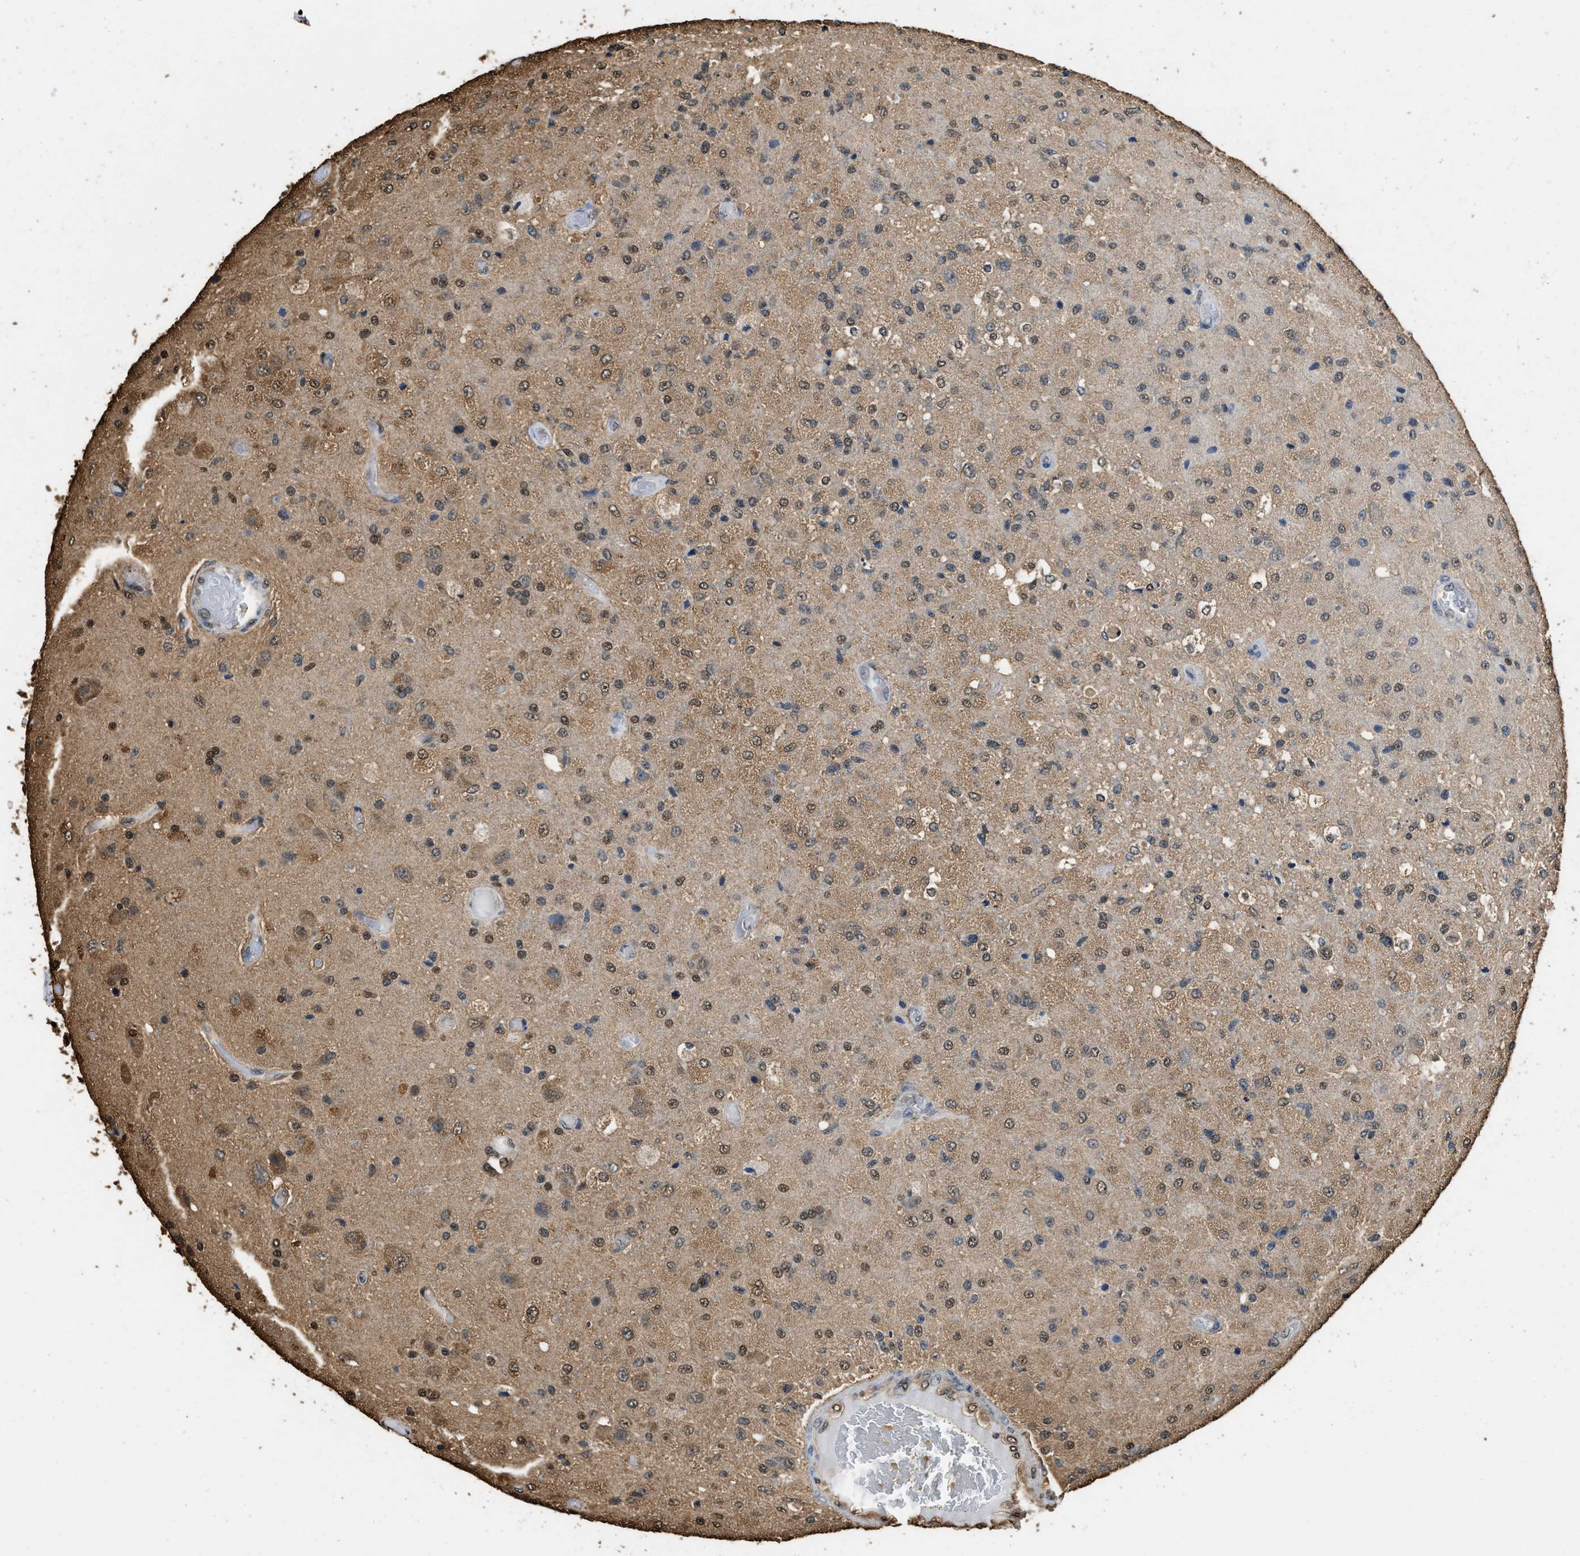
{"staining": {"intensity": "moderate", "quantity": "25%-75%", "location": "cytoplasmic/membranous,nuclear"}, "tissue": "glioma", "cell_type": "Tumor cells", "image_type": "cancer", "snomed": [{"axis": "morphology", "description": "Normal tissue, NOS"}, {"axis": "morphology", "description": "Glioma, malignant, High grade"}, {"axis": "topography", "description": "Cerebral cortex"}], "caption": "The image exhibits staining of glioma, revealing moderate cytoplasmic/membranous and nuclear protein staining (brown color) within tumor cells.", "gene": "GAPDH", "patient": {"sex": "male", "age": 77}}